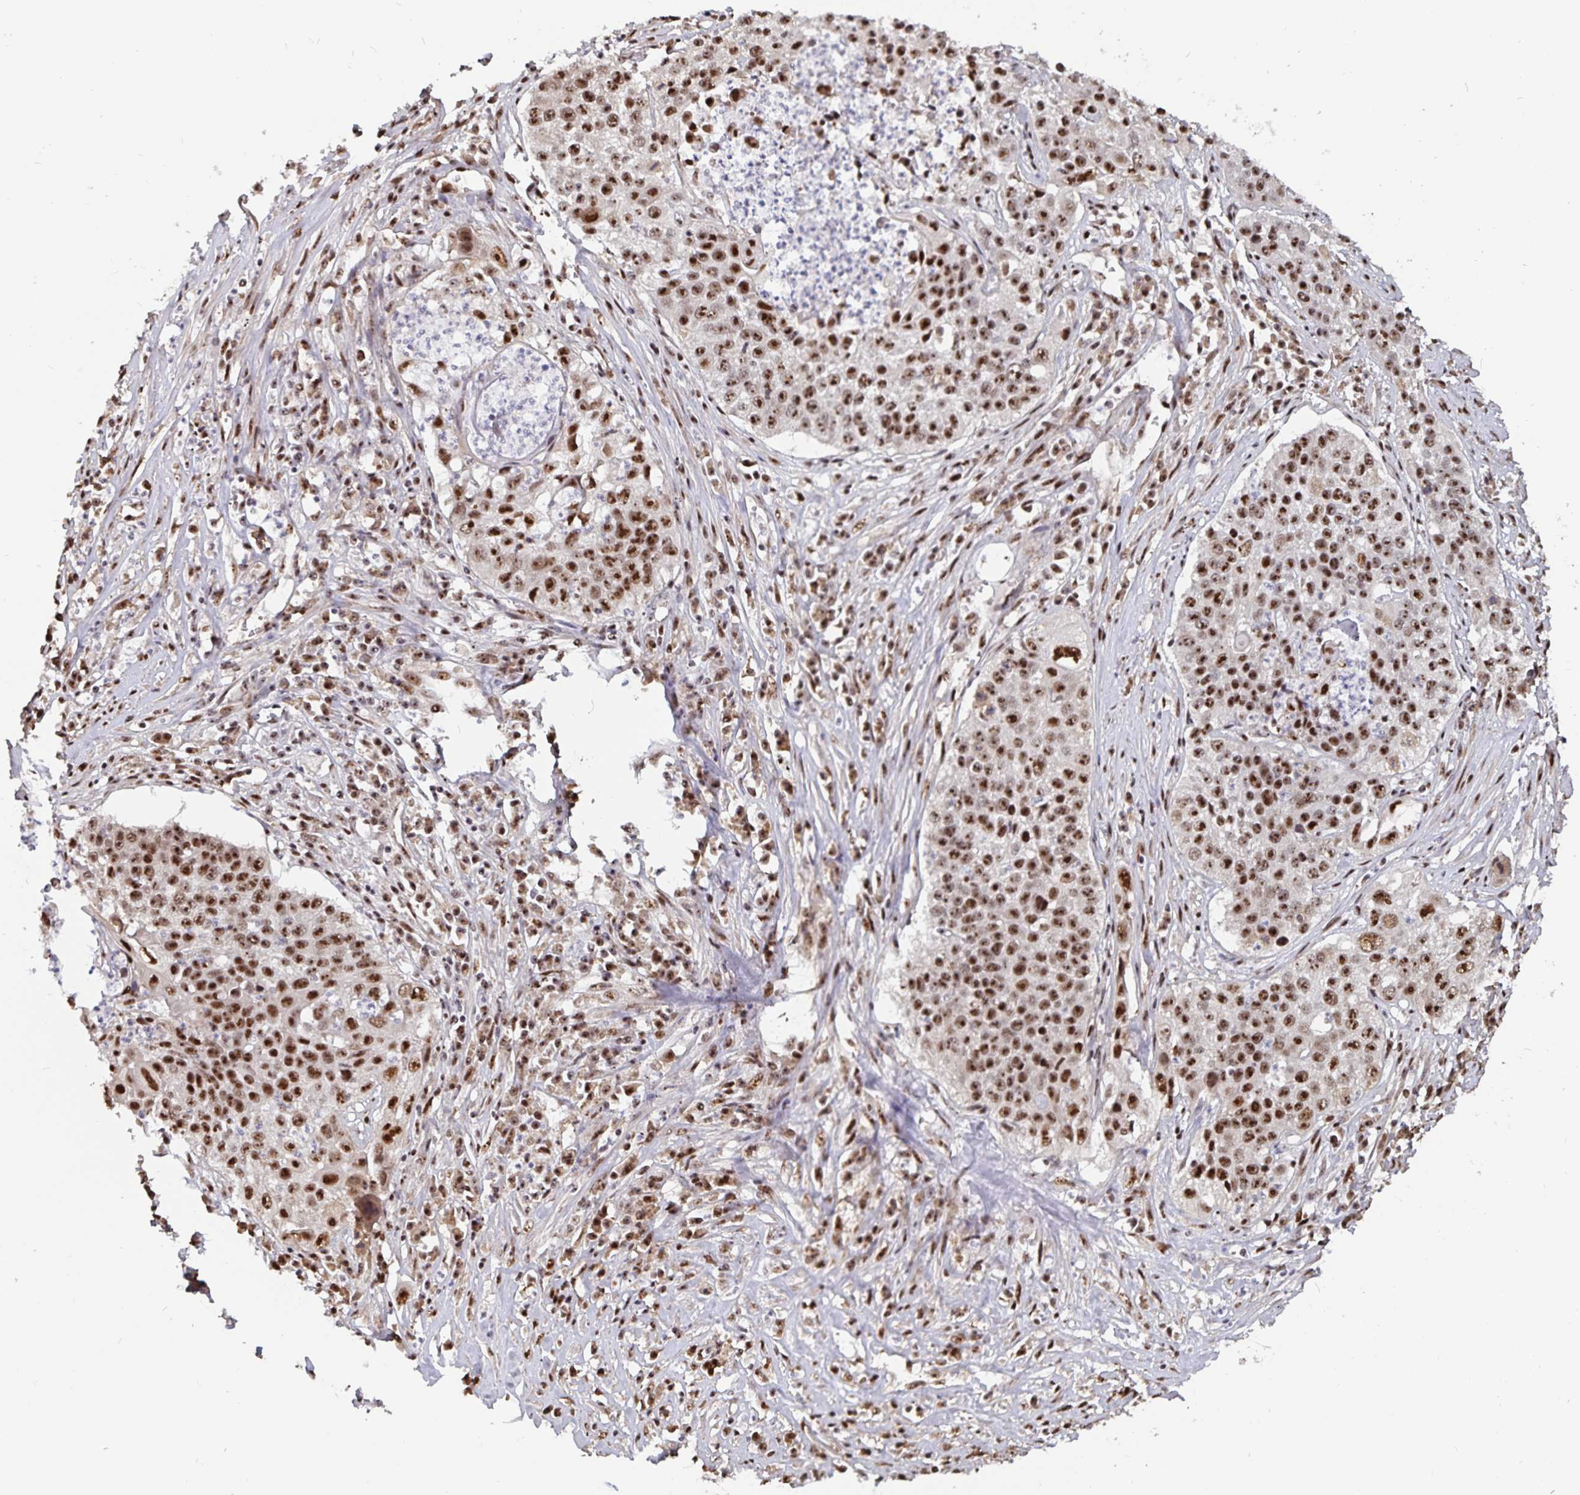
{"staining": {"intensity": "strong", "quantity": ">75%", "location": "nuclear"}, "tissue": "lung cancer", "cell_type": "Tumor cells", "image_type": "cancer", "snomed": [{"axis": "morphology", "description": "Squamous cell carcinoma, NOS"}, {"axis": "morphology", "description": "Squamous cell carcinoma, metastatic, NOS"}, {"axis": "topography", "description": "Lung"}, {"axis": "topography", "description": "Pleura, NOS"}], "caption": "Approximately >75% of tumor cells in lung metastatic squamous cell carcinoma demonstrate strong nuclear protein expression as visualized by brown immunohistochemical staining.", "gene": "LAS1L", "patient": {"sex": "male", "age": 72}}